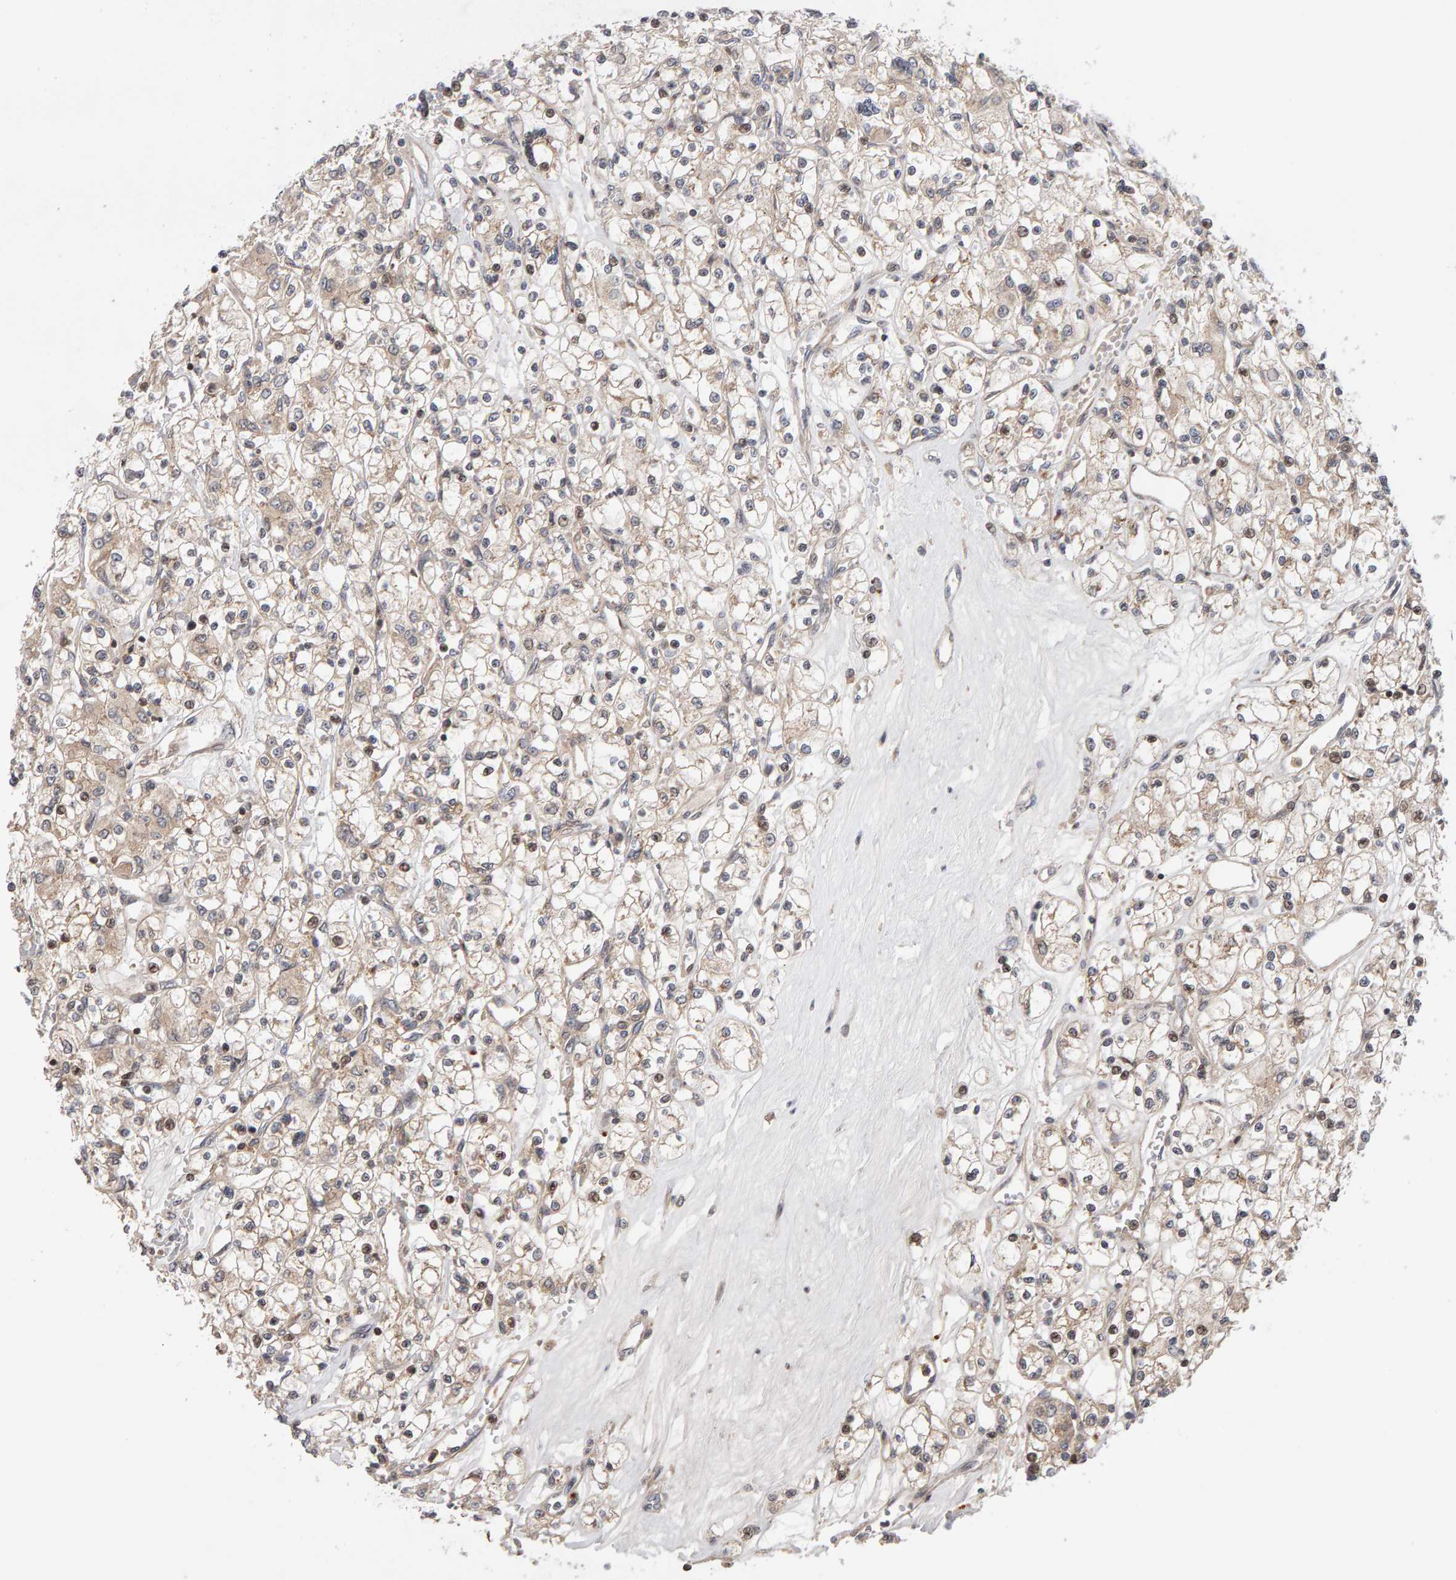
{"staining": {"intensity": "weak", "quantity": "25%-75%", "location": "cytoplasmic/membranous,nuclear"}, "tissue": "renal cancer", "cell_type": "Tumor cells", "image_type": "cancer", "snomed": [{"axis": "morphology", "description": "Adenocarcinoma, NOS"}, {"axis": "topography", "description": "Kidney"}], "caption": "Immunohistochemical staining of human renal cancer exhibits low levels of weak cytoplasmic/membranous and nuclear protein positivity in about 25%-75% of tumor cells.", "gene": "LZTS1", "patient": {"sex": "female", "age": 59}}